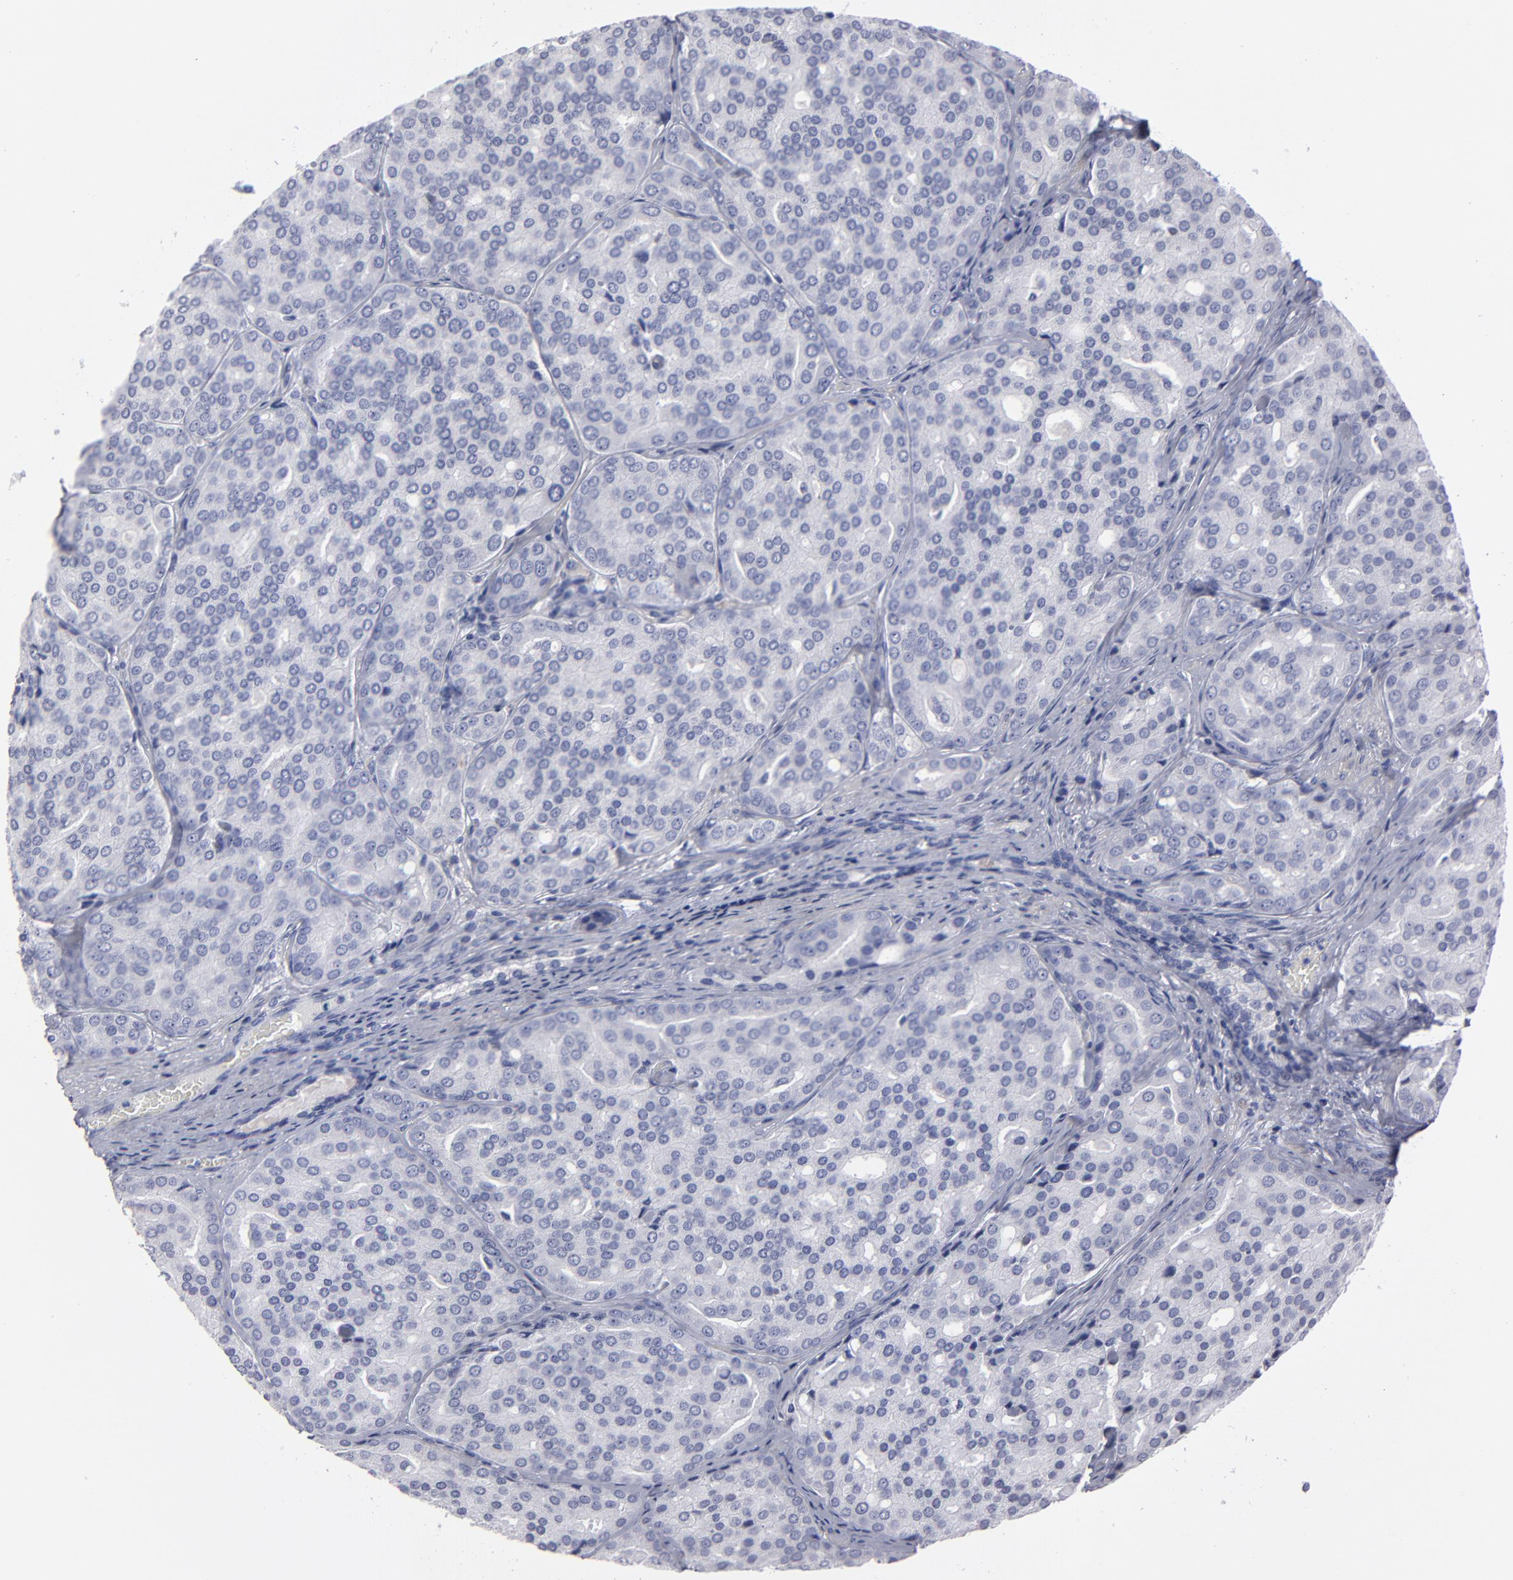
{"staining": {"intensity": "negative", "quantity": "none", "location": "none"}, "tissue": "prostate cancer", "cell_type": "Tumor cells", "image_type": "cancer", "snomed": [{"axis": "morphology", "description": "Adenocarcinoma, High grade"}, {"axis": "topography", "description": "Prostate"}], "caption": "Tumor cells are negative for protein expression in human prostate cancer.", "gene": "CADM3", "patient": {"sex": "male", "age": 64}}